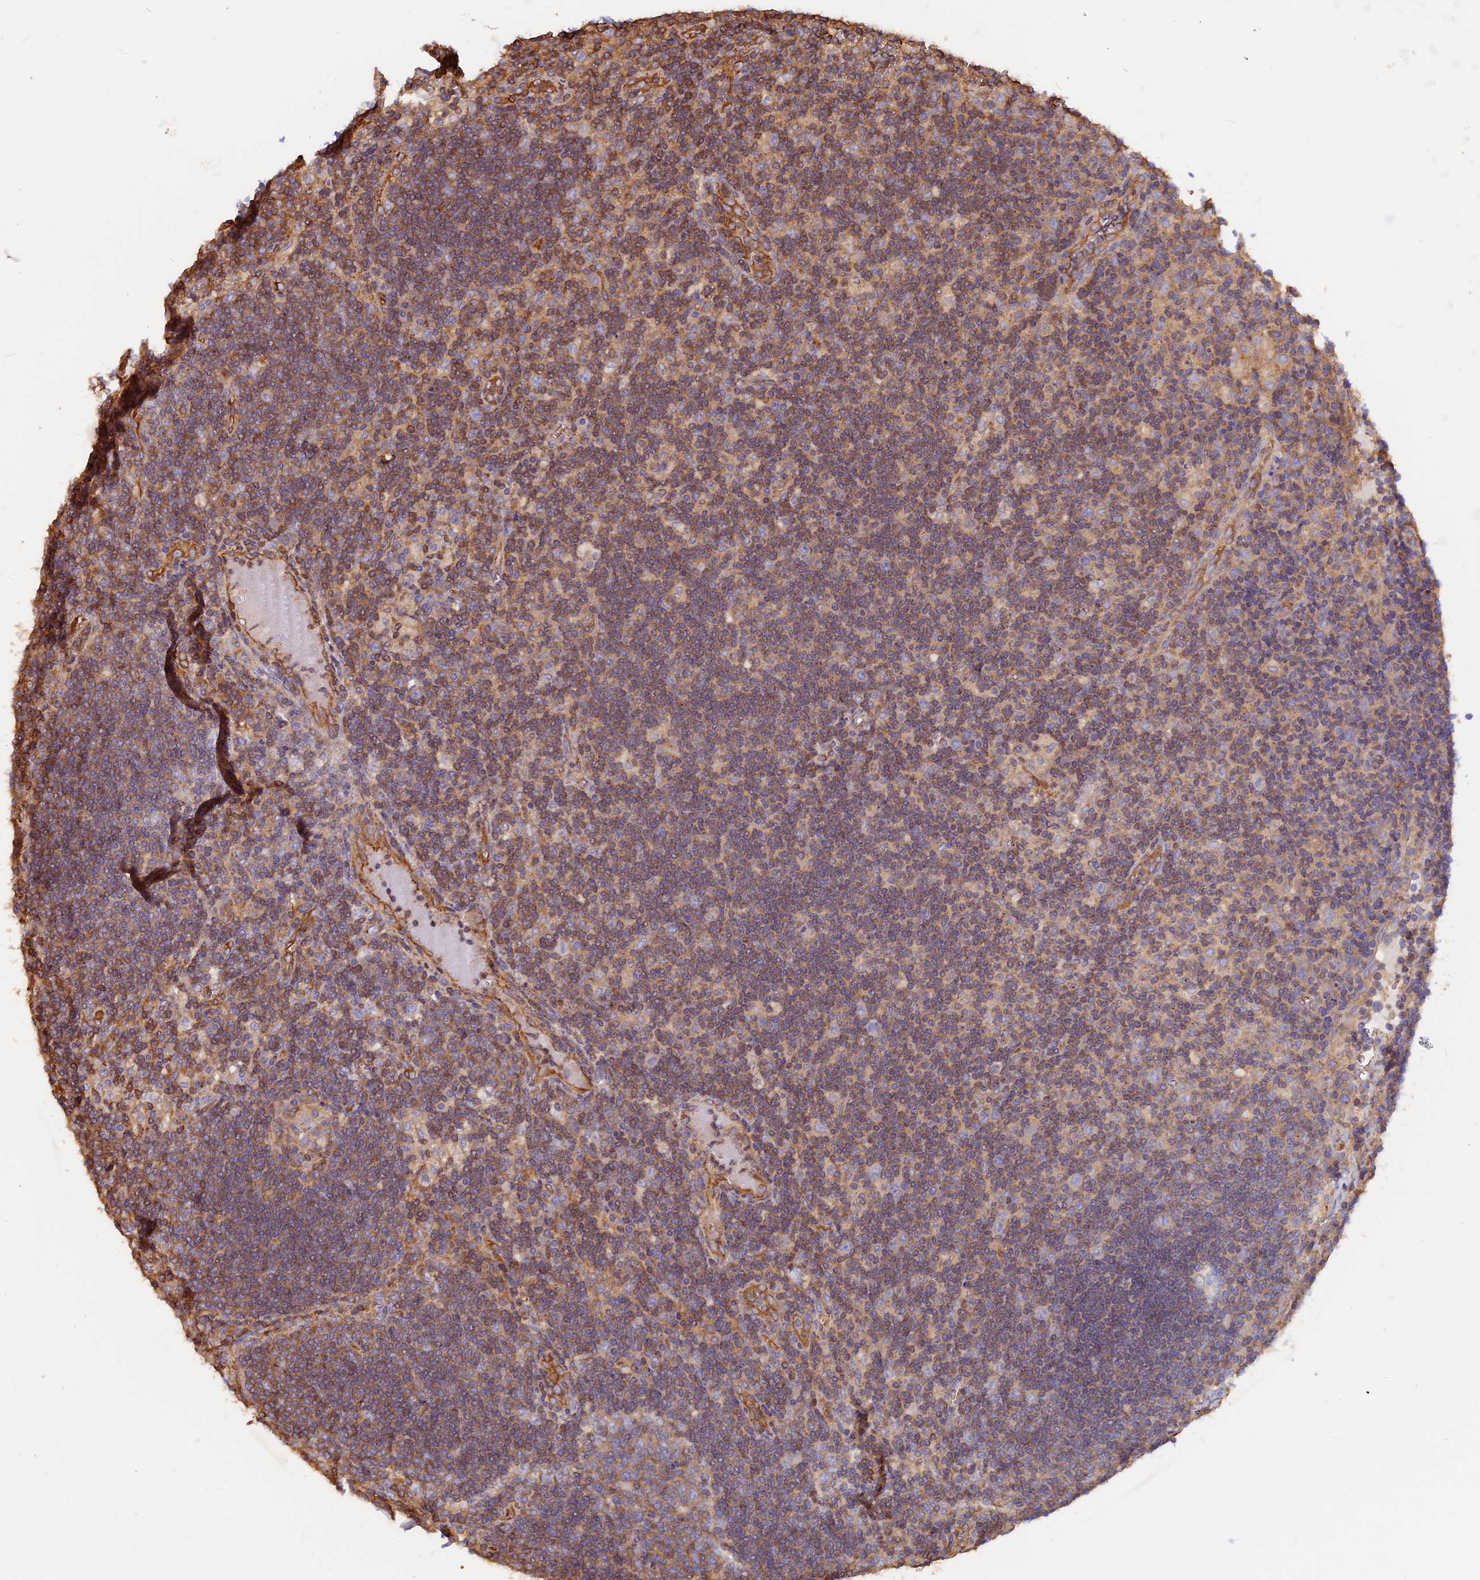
{"staining": {"intensity": "weak", "quantity": "25%-75%", "location": "cytoplasmic/membranous"}, "tissue": "lymph node", "cell_type": "Germinal center cells", "image_type": "normal", "snomed": [{"axis": "morphology", "description": "Normal tissue, NOS"}, {"axis": "topography", "description": "Lymph node"}], "caption": "Brown immunohistochemical staining in benign lymph node exhibits weak cytoplasmic/membranous positivity in approximately 25%-75% of germinal center cells.", "gene": "VPS18", "patient": {"sex": "male", "age": 58}}